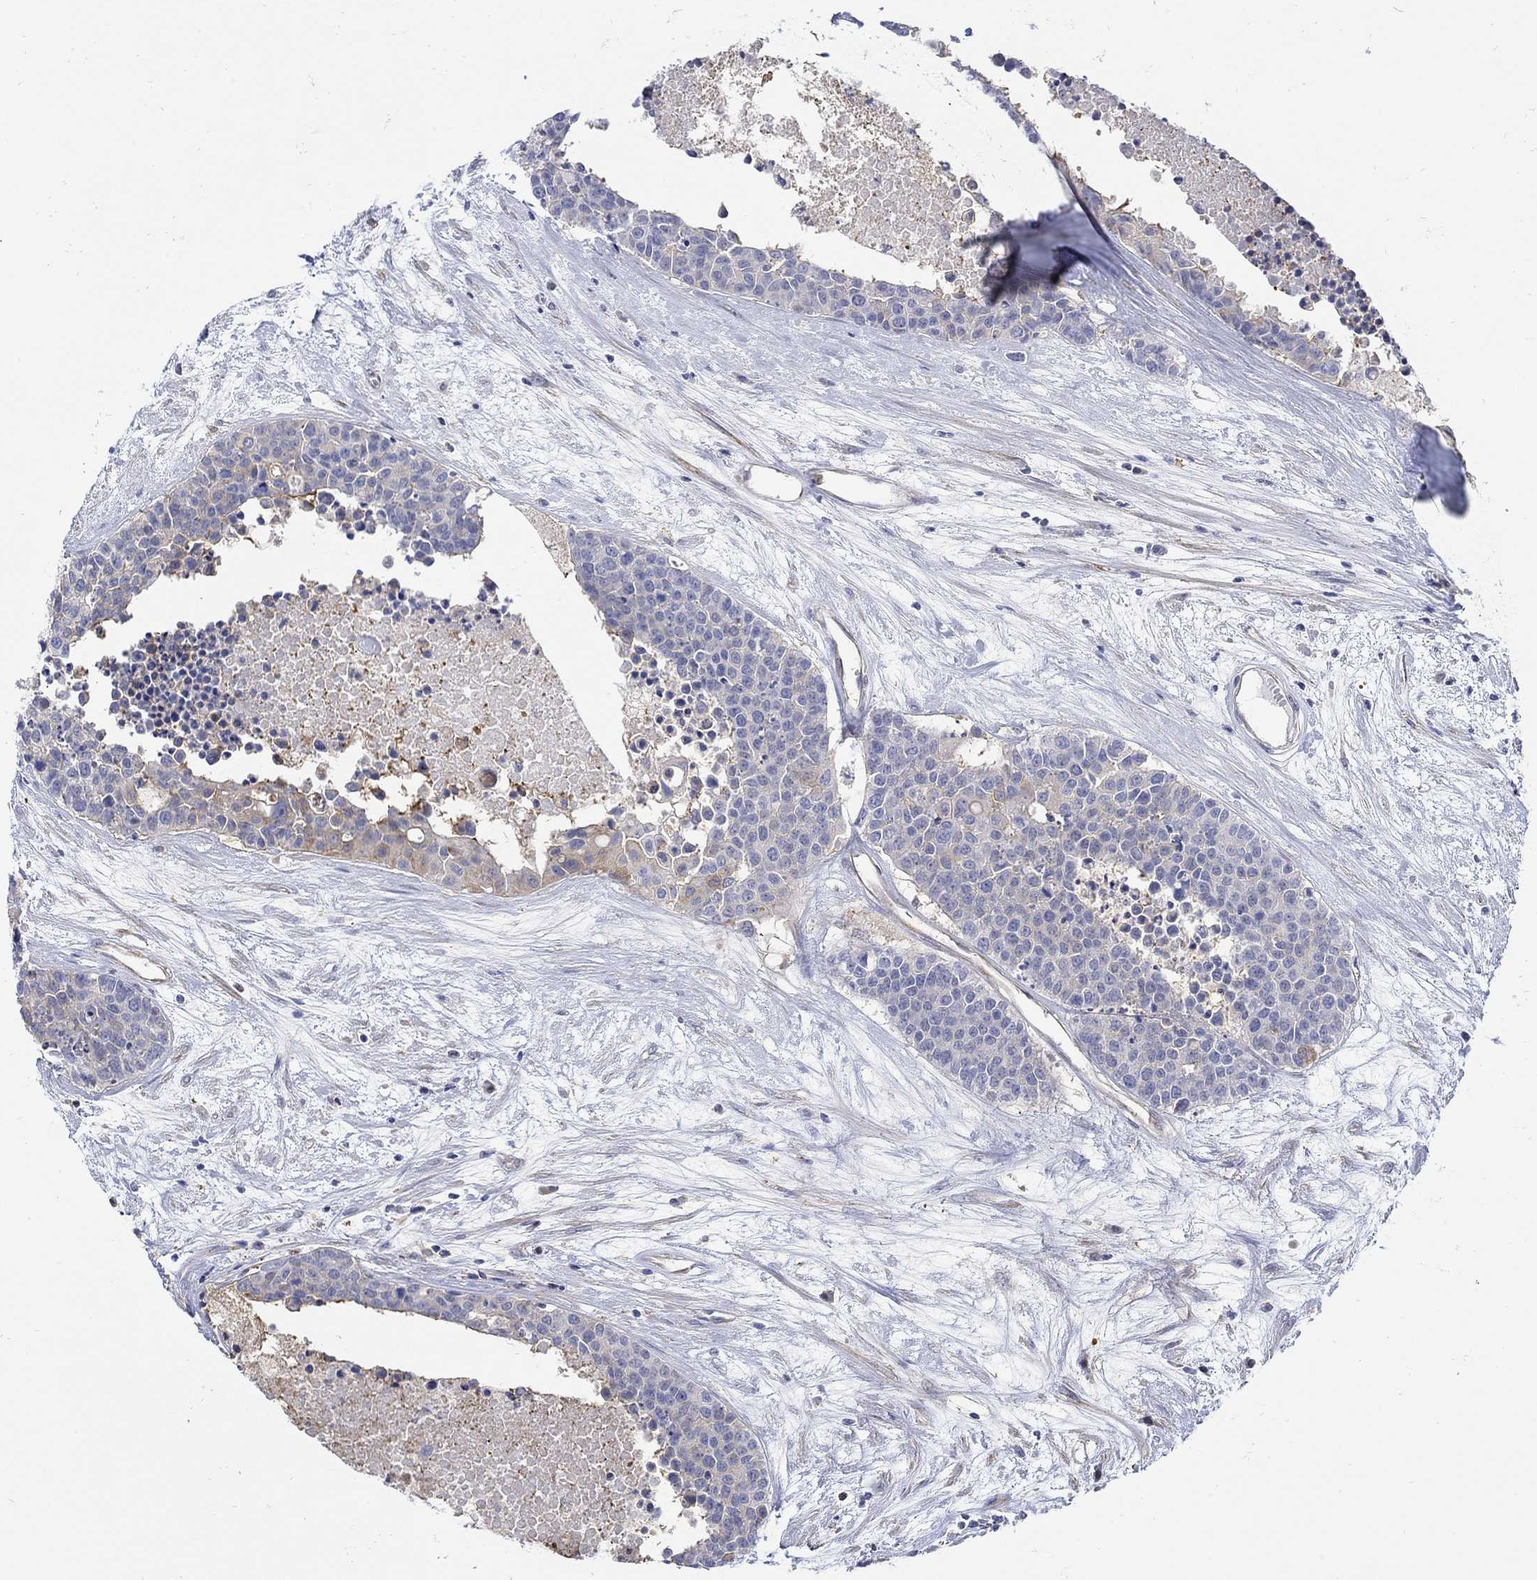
{"staining": {"intensity": "weak", "quantity": "<25%", "location": "cytoplasmic/membranous"}, "tissue": "carcinoid", "cell_type": "Tumor cells", "image_type": "cancer", "snomed": [{"axis": "morphology", "description": "Carcinoid, malignant, NOS"}, {"axis": "topography", "description": "Colon"}], "caption": "This histopathology image is of carcinoid stained with immunohistochemistry (IHC) to label a protein in brown with the nuclei are counter-stained blue. There is no expression in tumor cells.", "gene": "TEKT3", "patient": {"sex": "male", "age": 81}}